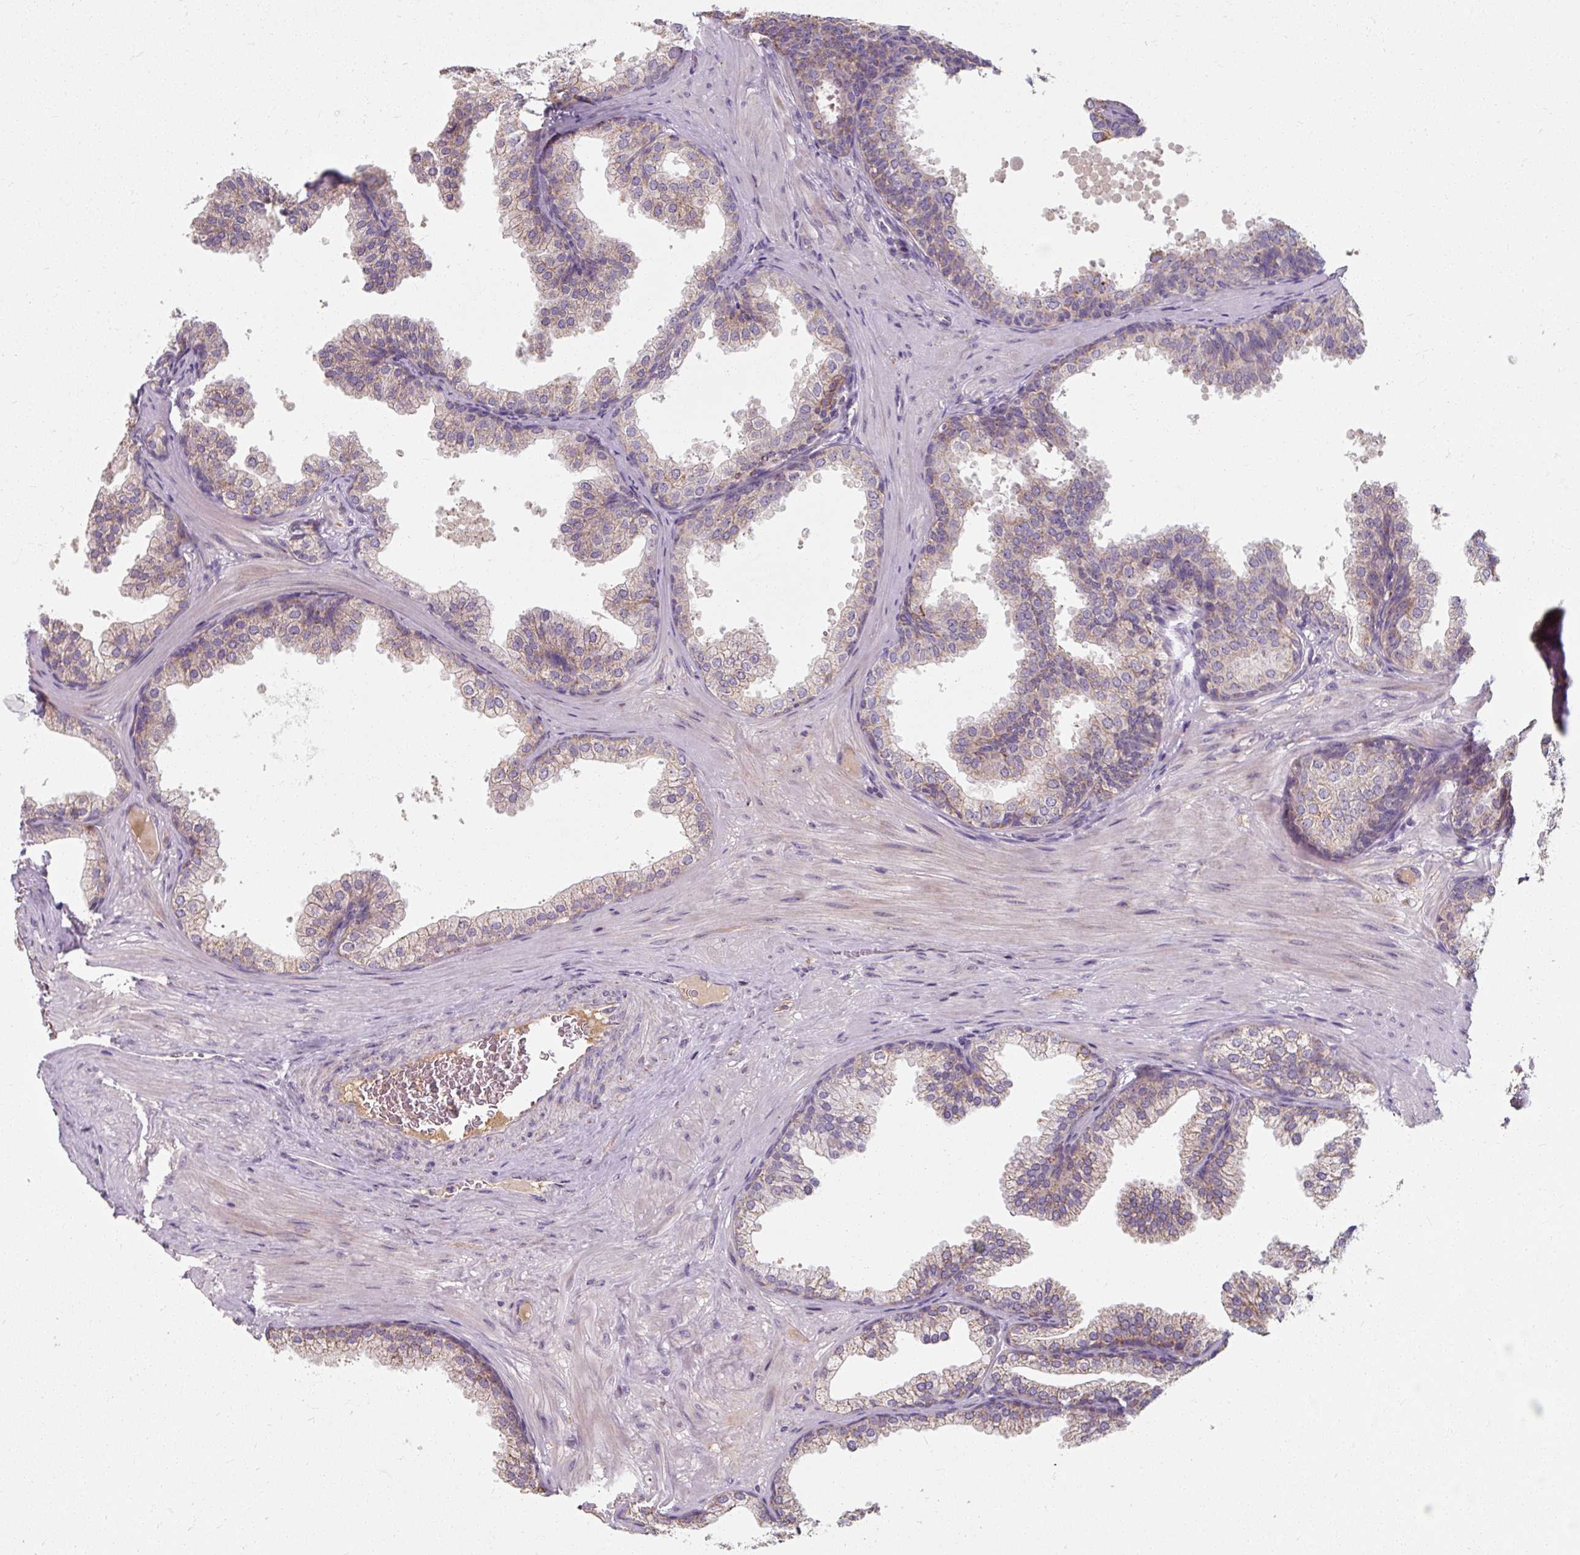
{"staining": {"intensity": "weak", "quantity": "25%-75%", "location": "cytoplasmic/membranous"}, "tissue": "prostate", "cell_type": "Glandular cells", "image_type": "normal", "snomed": [{"axis": "morphology", "description": "Normal tissue, NOS"}, {"axis": "topography", "description": "Prostate"}], "caption": "Glandular cells reveal weak cytoplasmic/membranous positivity in about 25%-75% of cells in normal prostate.", "gene": "TSEN54", "patient": {"sex": "male", "age": 37}}